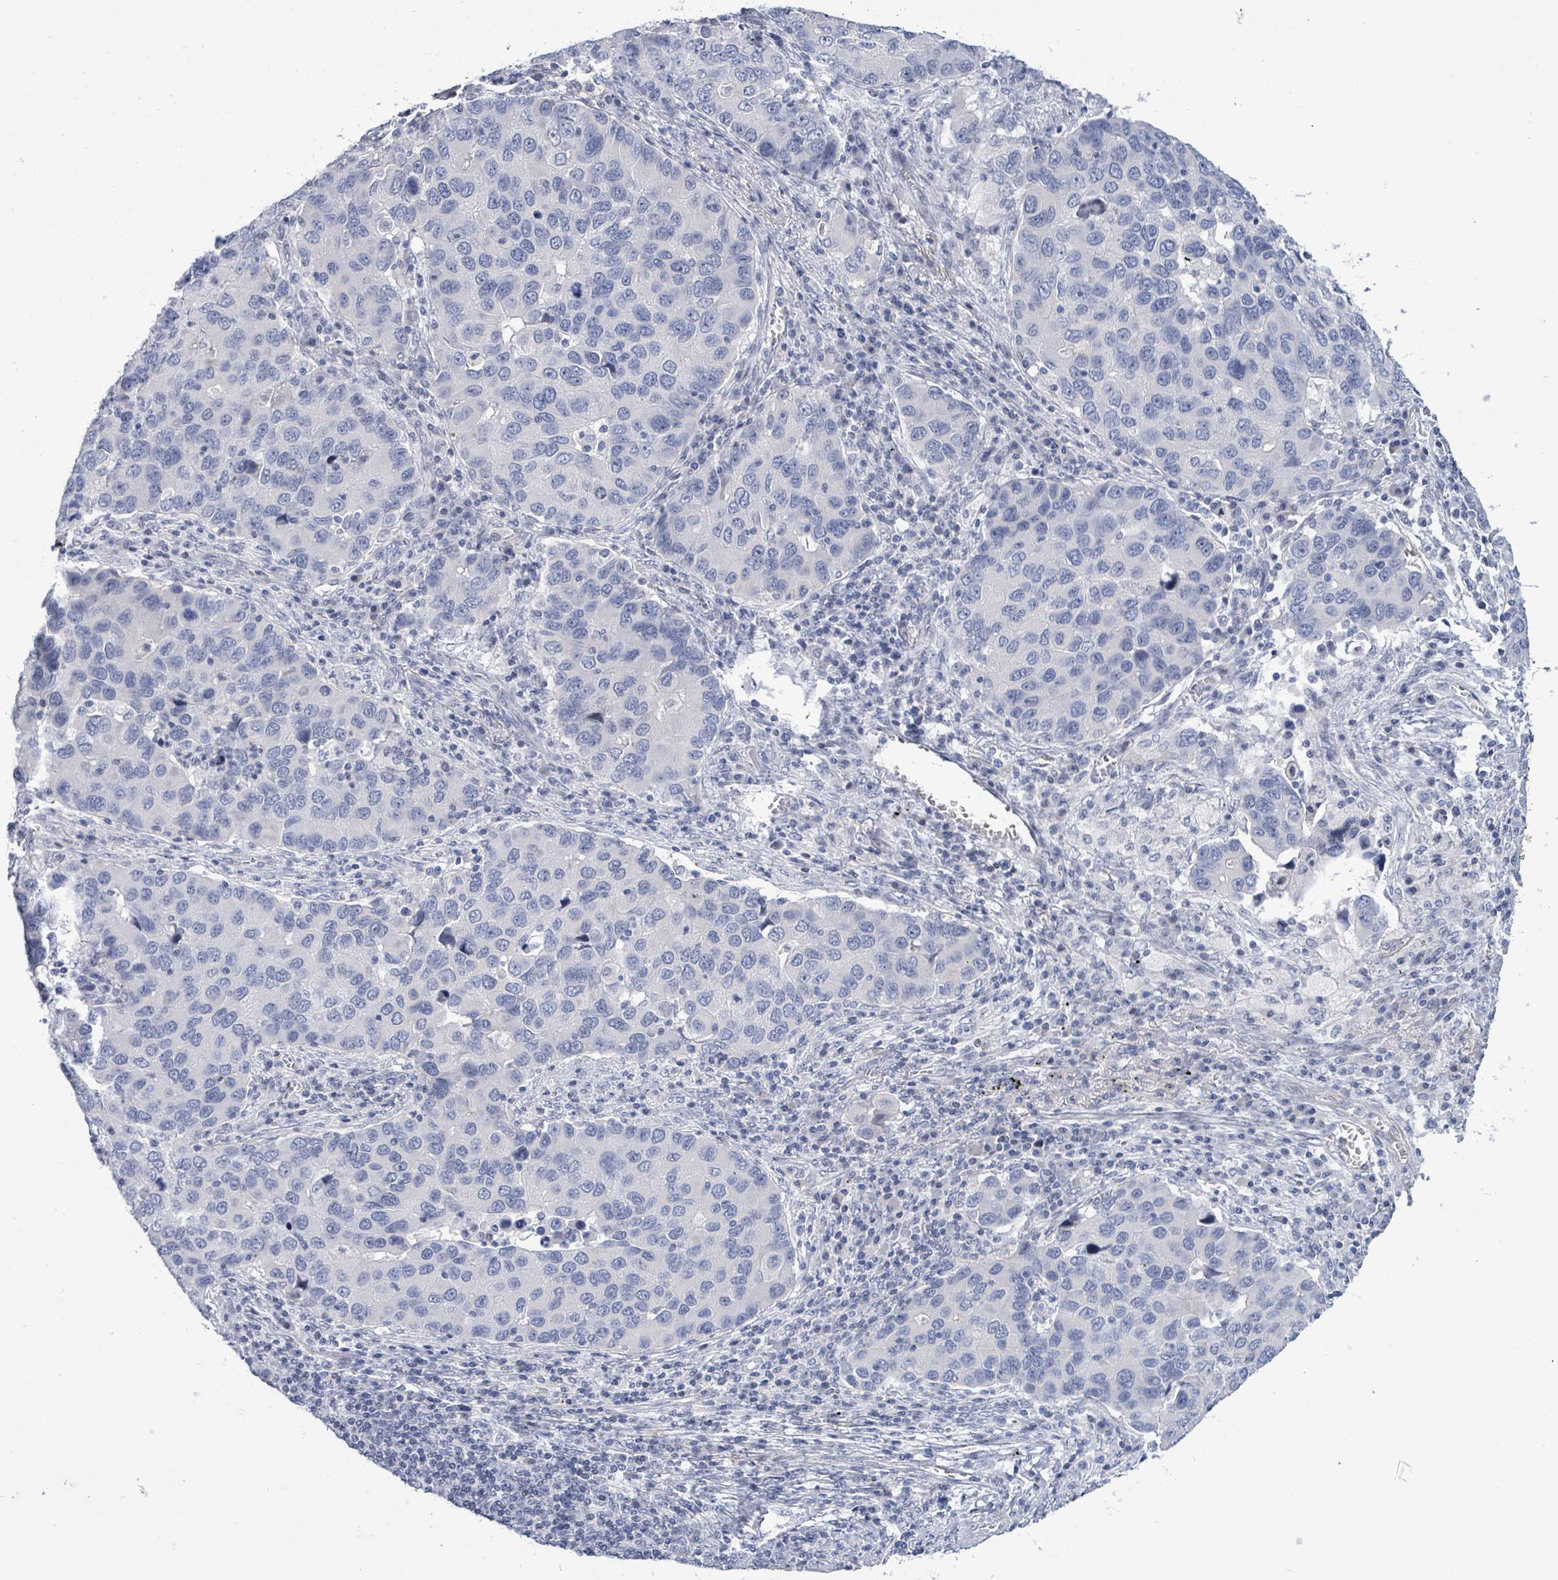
{"staining": {"intensity": "negative", "quantity": "none", "location": "none"}, "tissue": "lung cancer", "cell_type": "Tumor cells", "image_type": "cancer", "snomed": [{"axis": "morphology", "description": "Aneuploidy"}, {"axis": "morphology", "description": "Adenocarcinoma, NOS"}, {"axis": "topography", "description": "Lymph node"}, {"axis": "topography", "description": "Lung"}], "caption": "Adenocarcinoma (lung) stained for a protein using IHC exhibits no staining tumor cells.", "gene": "NTN3", "patient": {"sex": "female", "age": 74}}